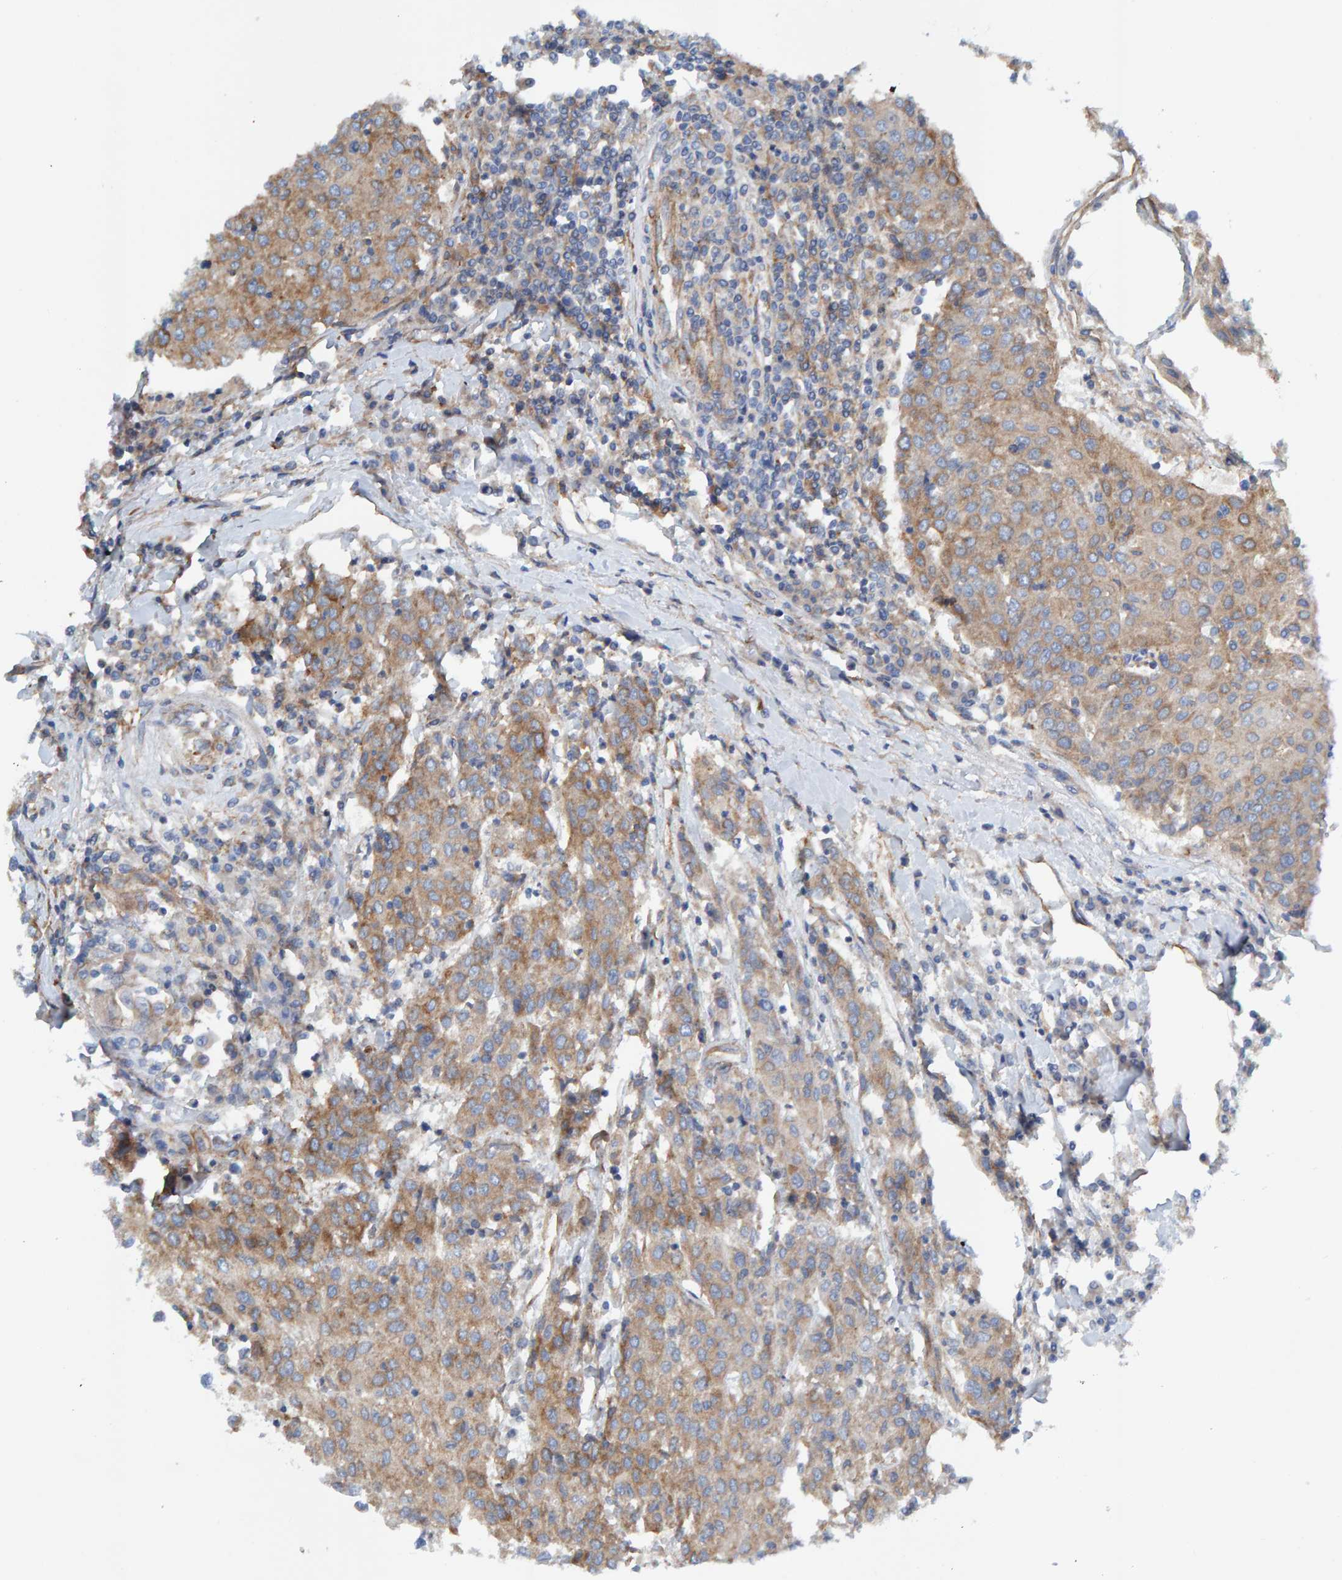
{"staining": {"intensity": "moderate", "quantity": ">75%", "location": "cytoplasmic/membranous"}, "tissue": "urothelial cancer", "cell_type": "Tumor cells", "image_type": "cancer", "snomed": [{"axis": "morphology", "description": "Urothelial carcinoma, High grade"}, {"axis": "topography", "description": "Urinary bladder"}], "caption": "DAB (3,3'-diaminobenzidine) immunohistochemical staining of human urothelial cancer demonstrates moderate cytoplasmic/membranous protein staining in approximately >75% of tumor cells.", "gene": "MKLN1", "patient": {"sex": "female", "age": 85}}